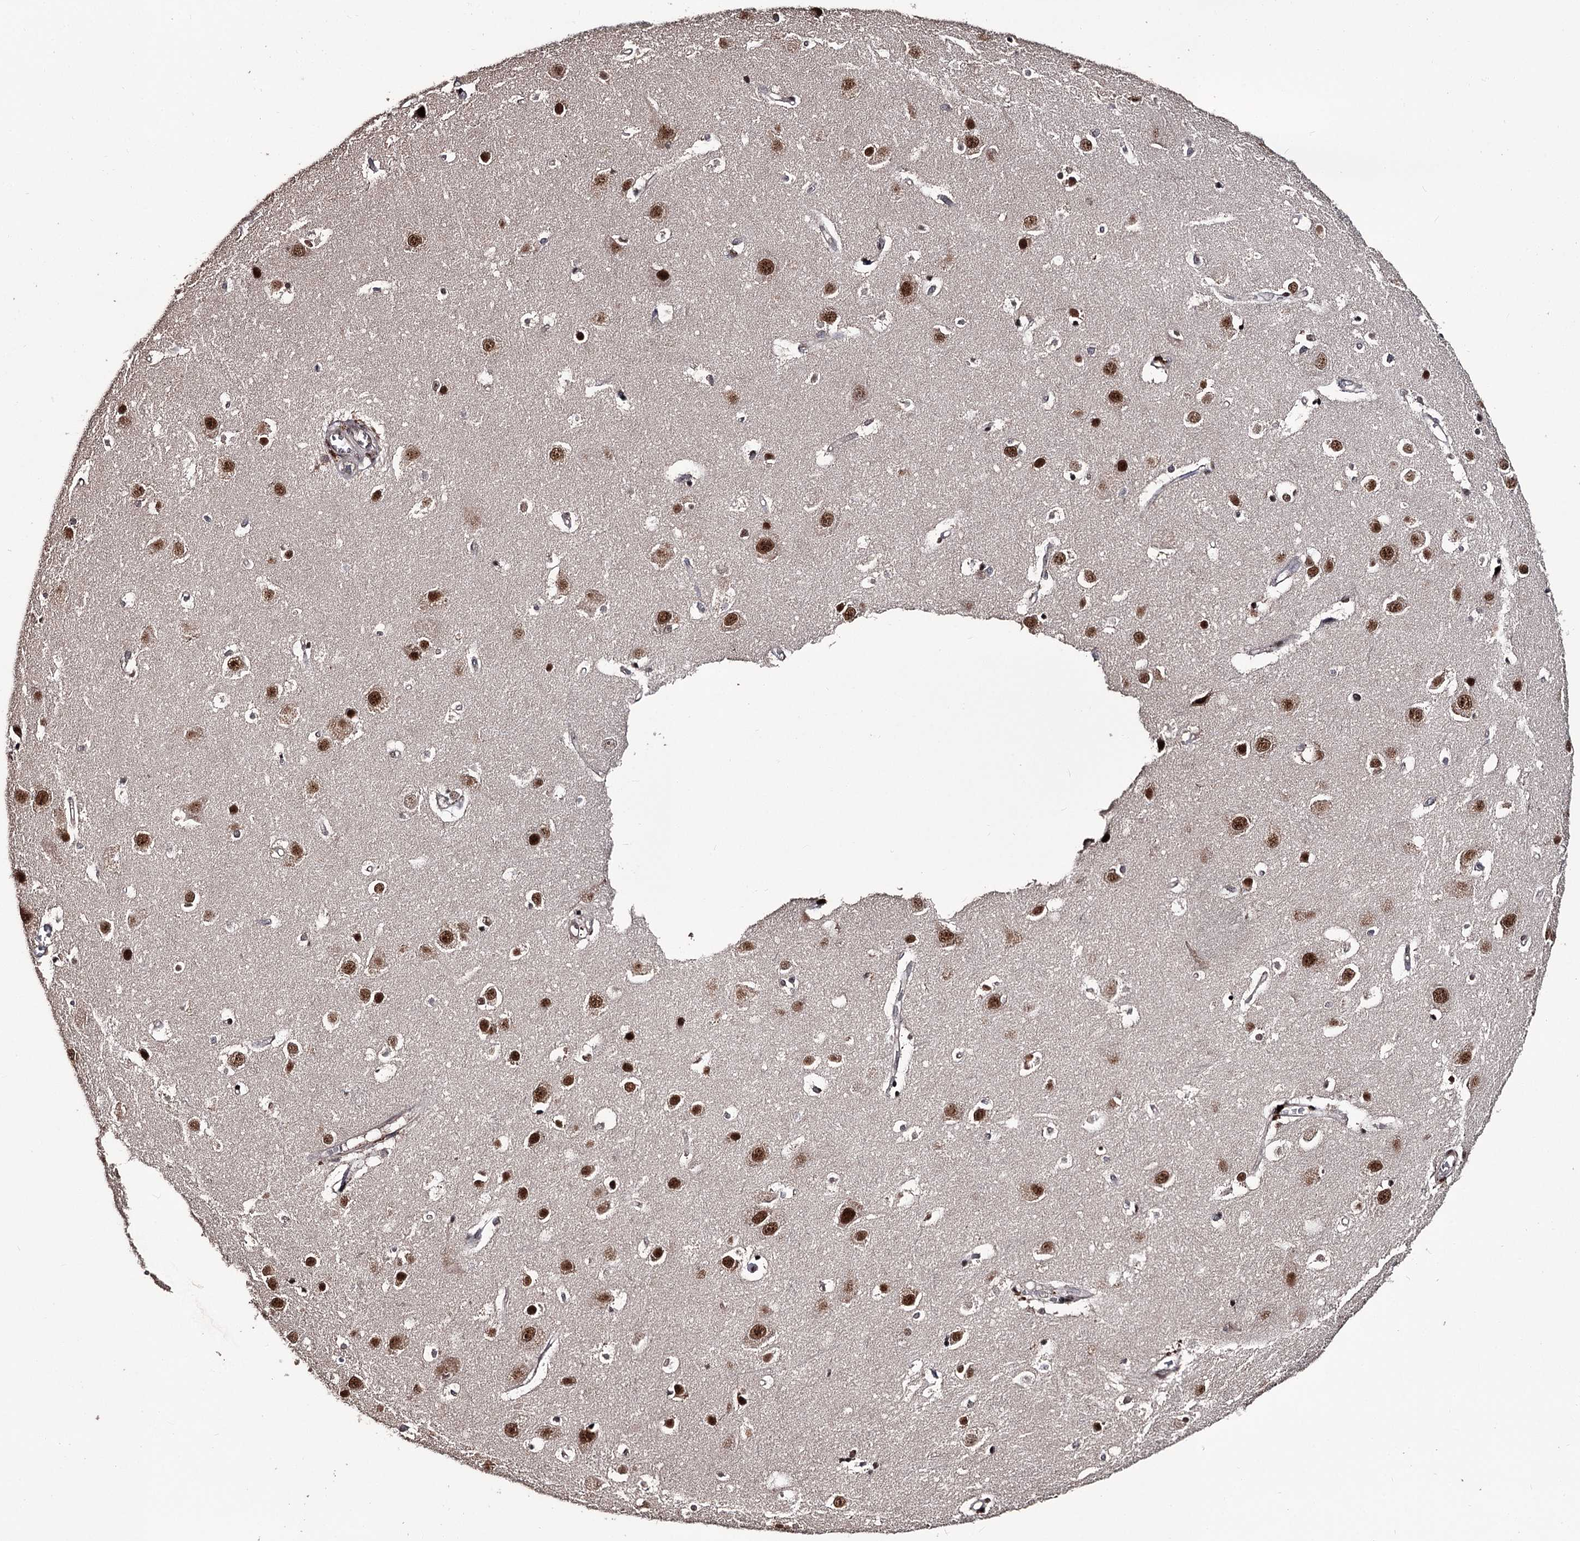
{"staining": {"intensity": "weak", "quantity": "25%-75%", "location": "cytoplasmic/membranous"}, "tissue": "cerebral cortex", "cell_type": "Endothelial cells", "image_type": "normal", "snomed": [{"axis": "morphology", "description": "Normal tissue, NOS"}, {"axis": "topography", "description": "Cerebral cortex"}], "caption": "High-magnification brightfield microscopy of benign cerebral cortex stained with DAB (brown) and counterstained with hematoxylin (blue). endothelial cells exhibit weak cytoplasmic/membranous positivity is appreciated in about25%-75% of cells. The staining was performed using DAB (3,3'-diaminobenzidine), with brown indicating positive protein expression. Nuclei are stained blue with hematoxylin.", "gene": "PRPF40B", "patient": {"sex": "male", "age": 54}}